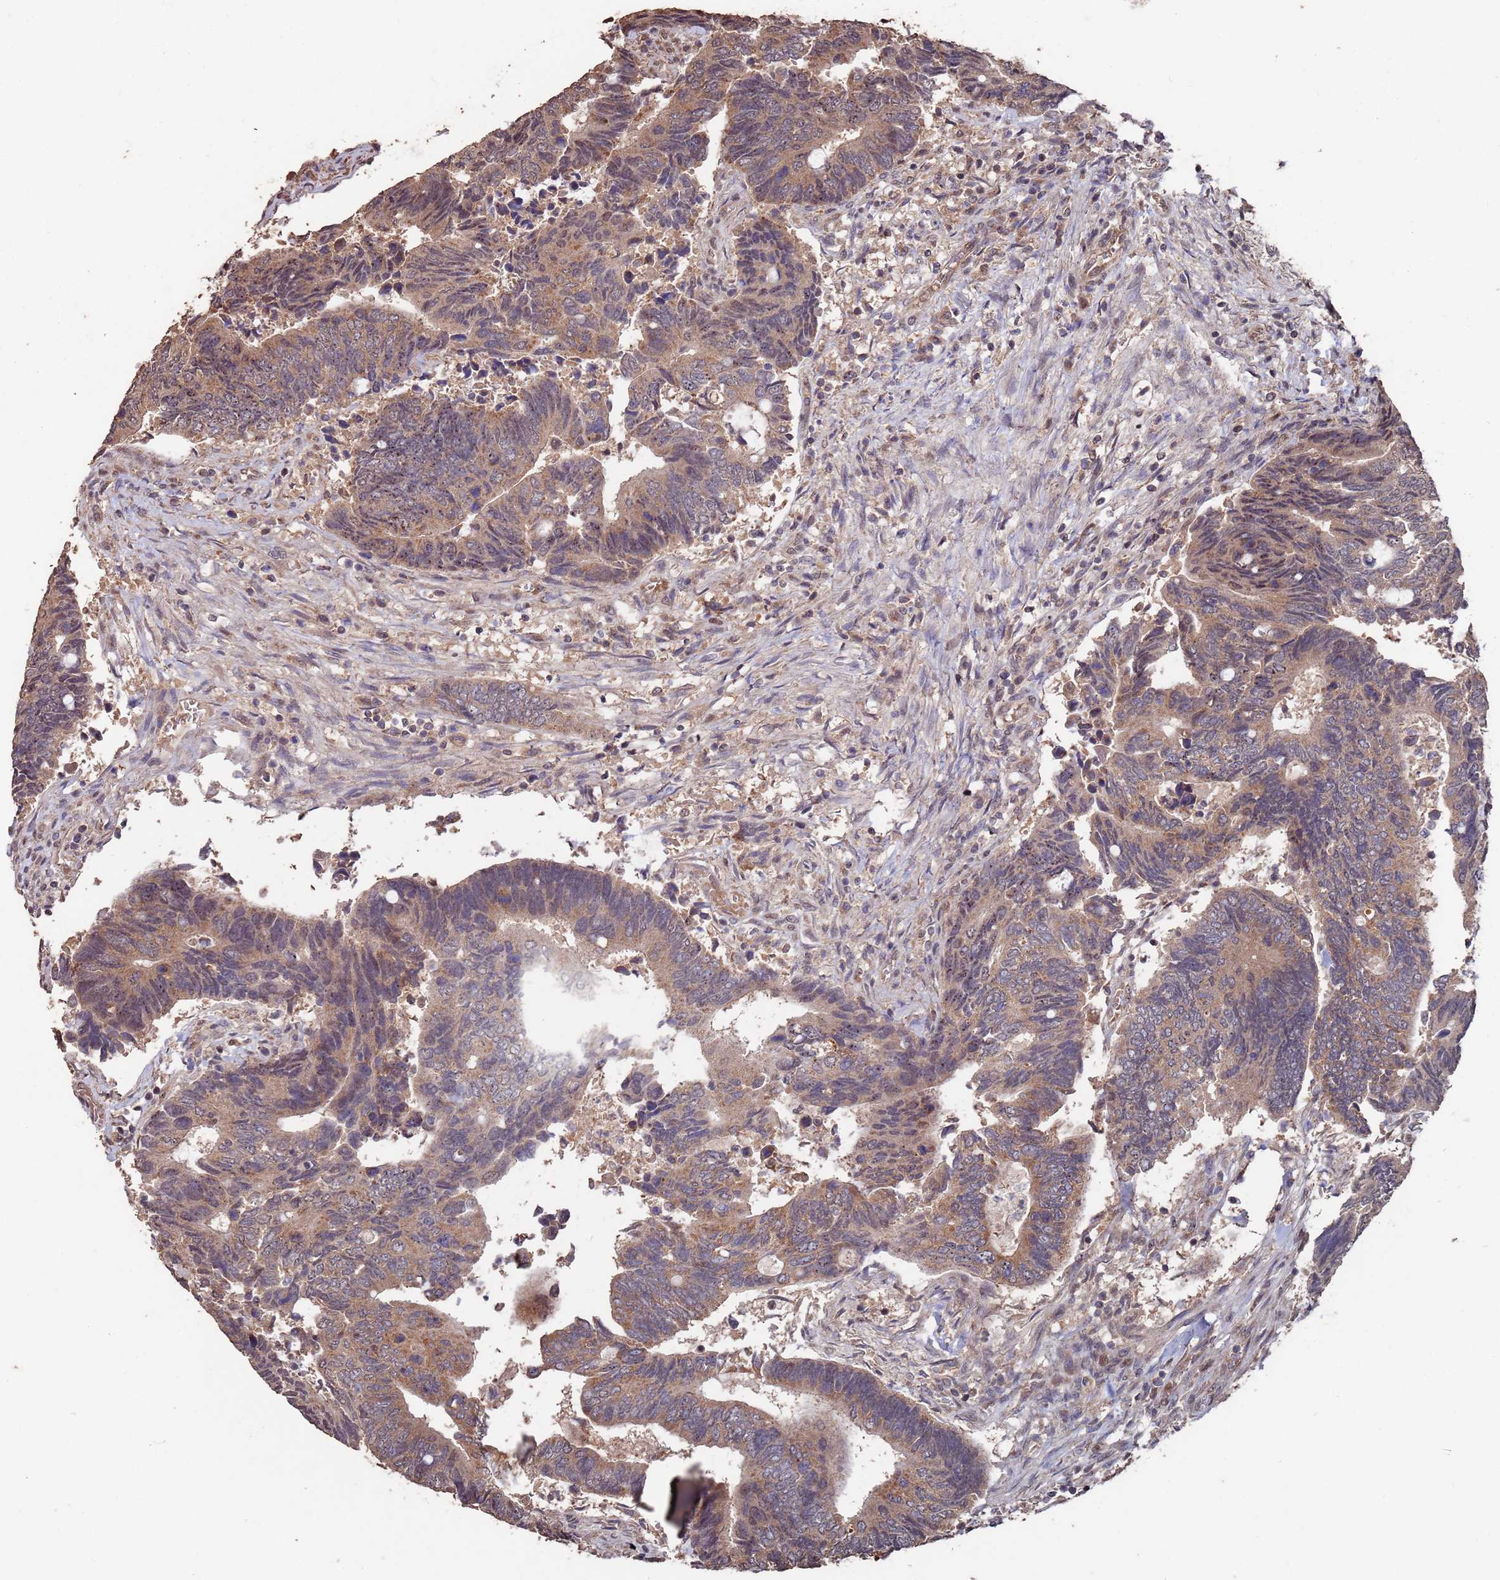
{"staining": {"intensity": "moderate", "quantity": ">75%", "location": "cytoplasmic/membranous"}, "tissue": "colorectal cancer", "cell_type": "Tumor cells", "image_type": "cancer", "snomed": [{"axis": "morphology", "description": "Adenocarcinoma, NOS"}, {"axis": "topography", "description": "Colon"}], "caption": "An image showing moderate cytoplasmic/membranous staining in approximately >75% of tumor cells in colorectal cancer (adenocarcinoma), as visualized by brown immunohistochemical staining.", "gene": "PRR7", "patient": {"sex": "male", "age": 87}}